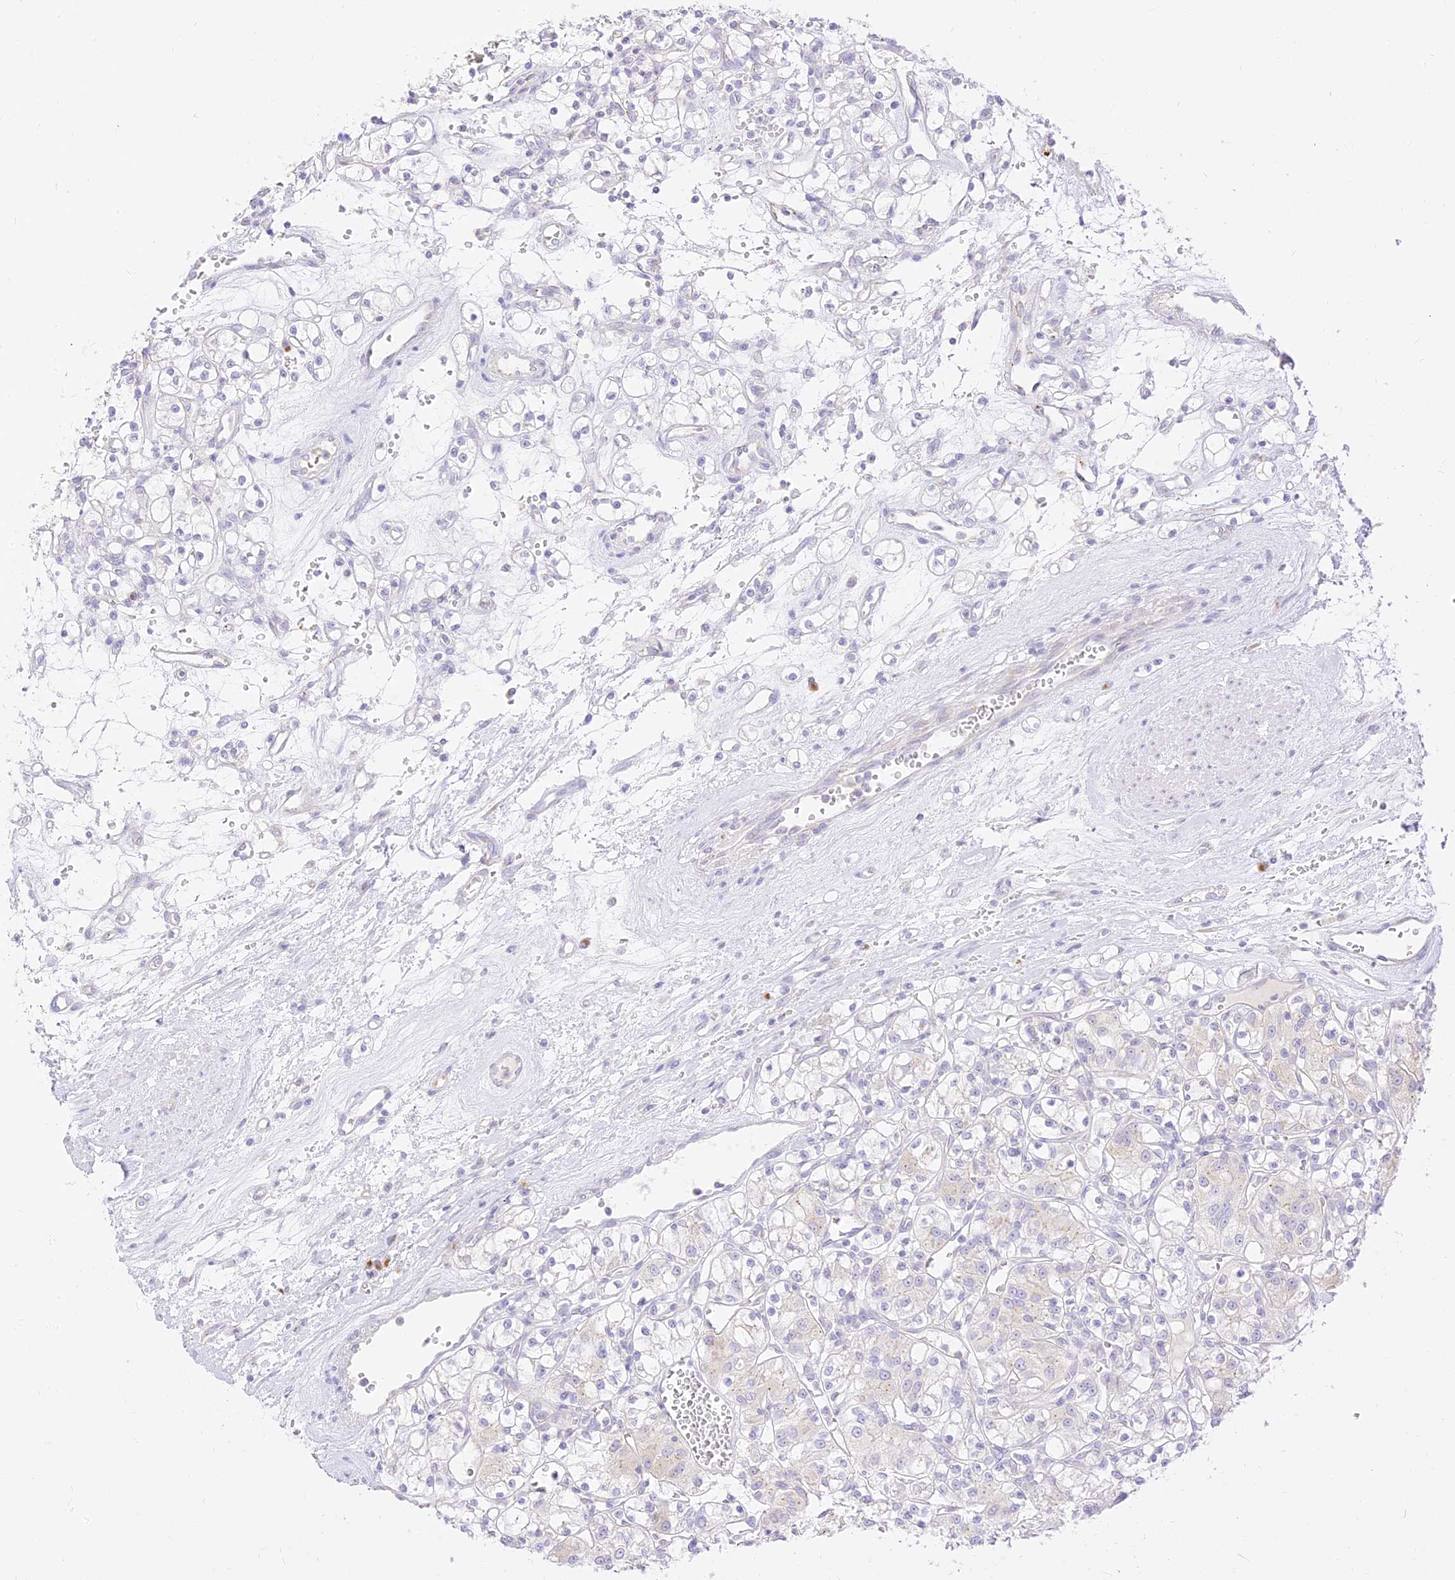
{"staining": {"intensity": "negative", "quantity": "none", "location": "none"}, "tissue": "renal cancer", "cell_type": "Tumor cells", "image_type": "cancer", "snomed": [{"axis": "morphology", "description": "Adenocarcinoma, NOS"}, {"axis": "topography", "description": "Kidney"}], "caption": "Immunohistochemistry image of neoplastic tissue: renal cancer stained with DAB (3,3'-diaminobenzidine) exhibits no significant protein positivity in tumor cells. Nuclei are stained in blue.", "gene": "SEC13", "patient": {"sex": "female", "age": 59}}